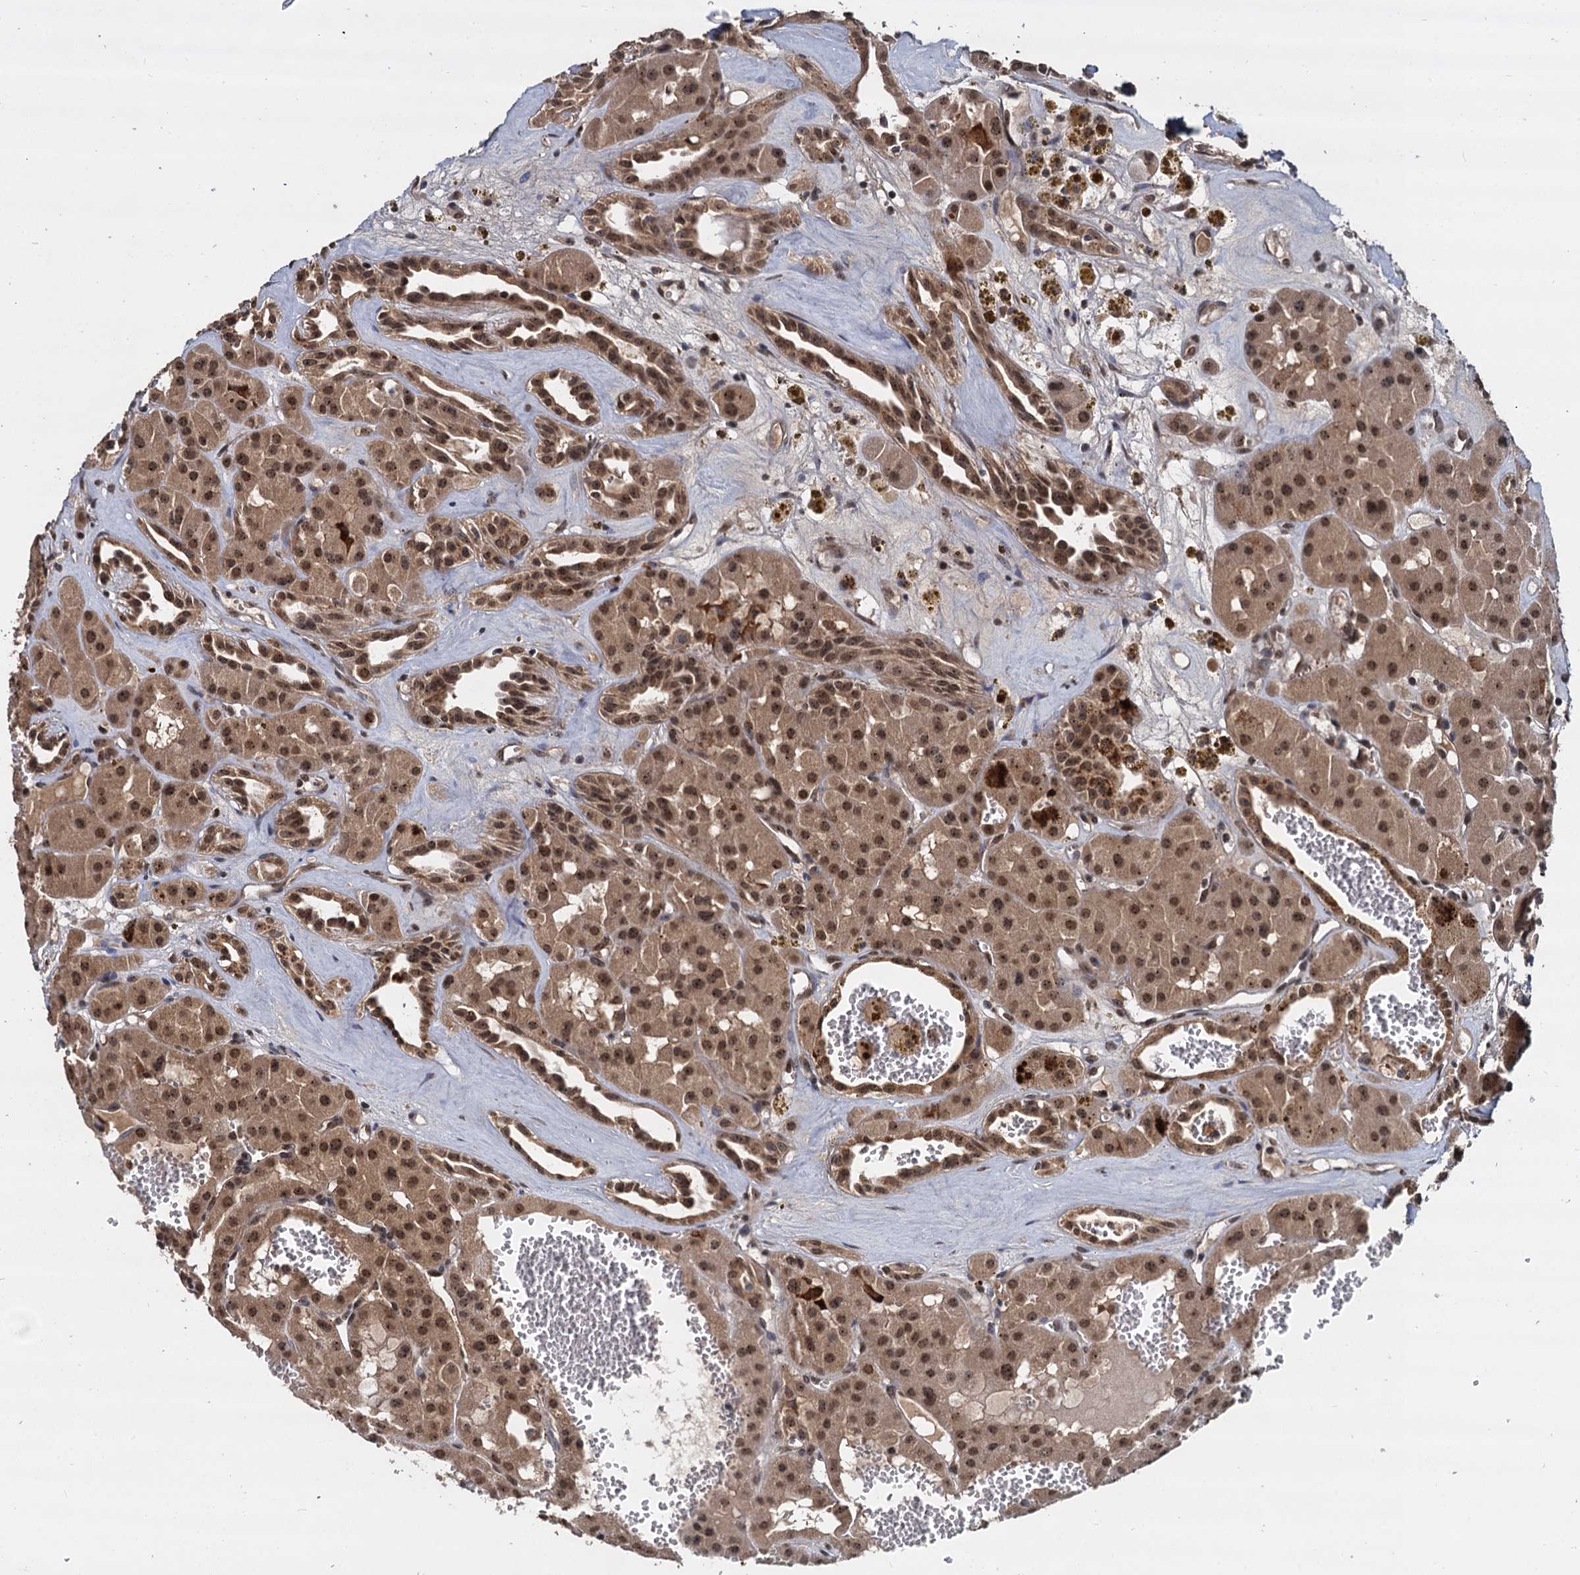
{"staining": {"intensity": "moderate", "quantity": ">75%", "location": "cytoplasmic/membranous,nuclear"}, "tissue": "renal cancer", "cell_type": "Tumor cells", "image_type": "cancer", "snomed": [{"axis": "morphology", "description": "Carcinoma, NOS"}, {"axis": "topography", "description": "Kidney"}], "caption": "Moderate cytoplasmic/membranous and nuclear staining is appreciated in approximately >75% of tumor cells in renal cancer (carcinoma).", "gene": "FAM216B", "patient": {"sex": "female", "age": 75}}